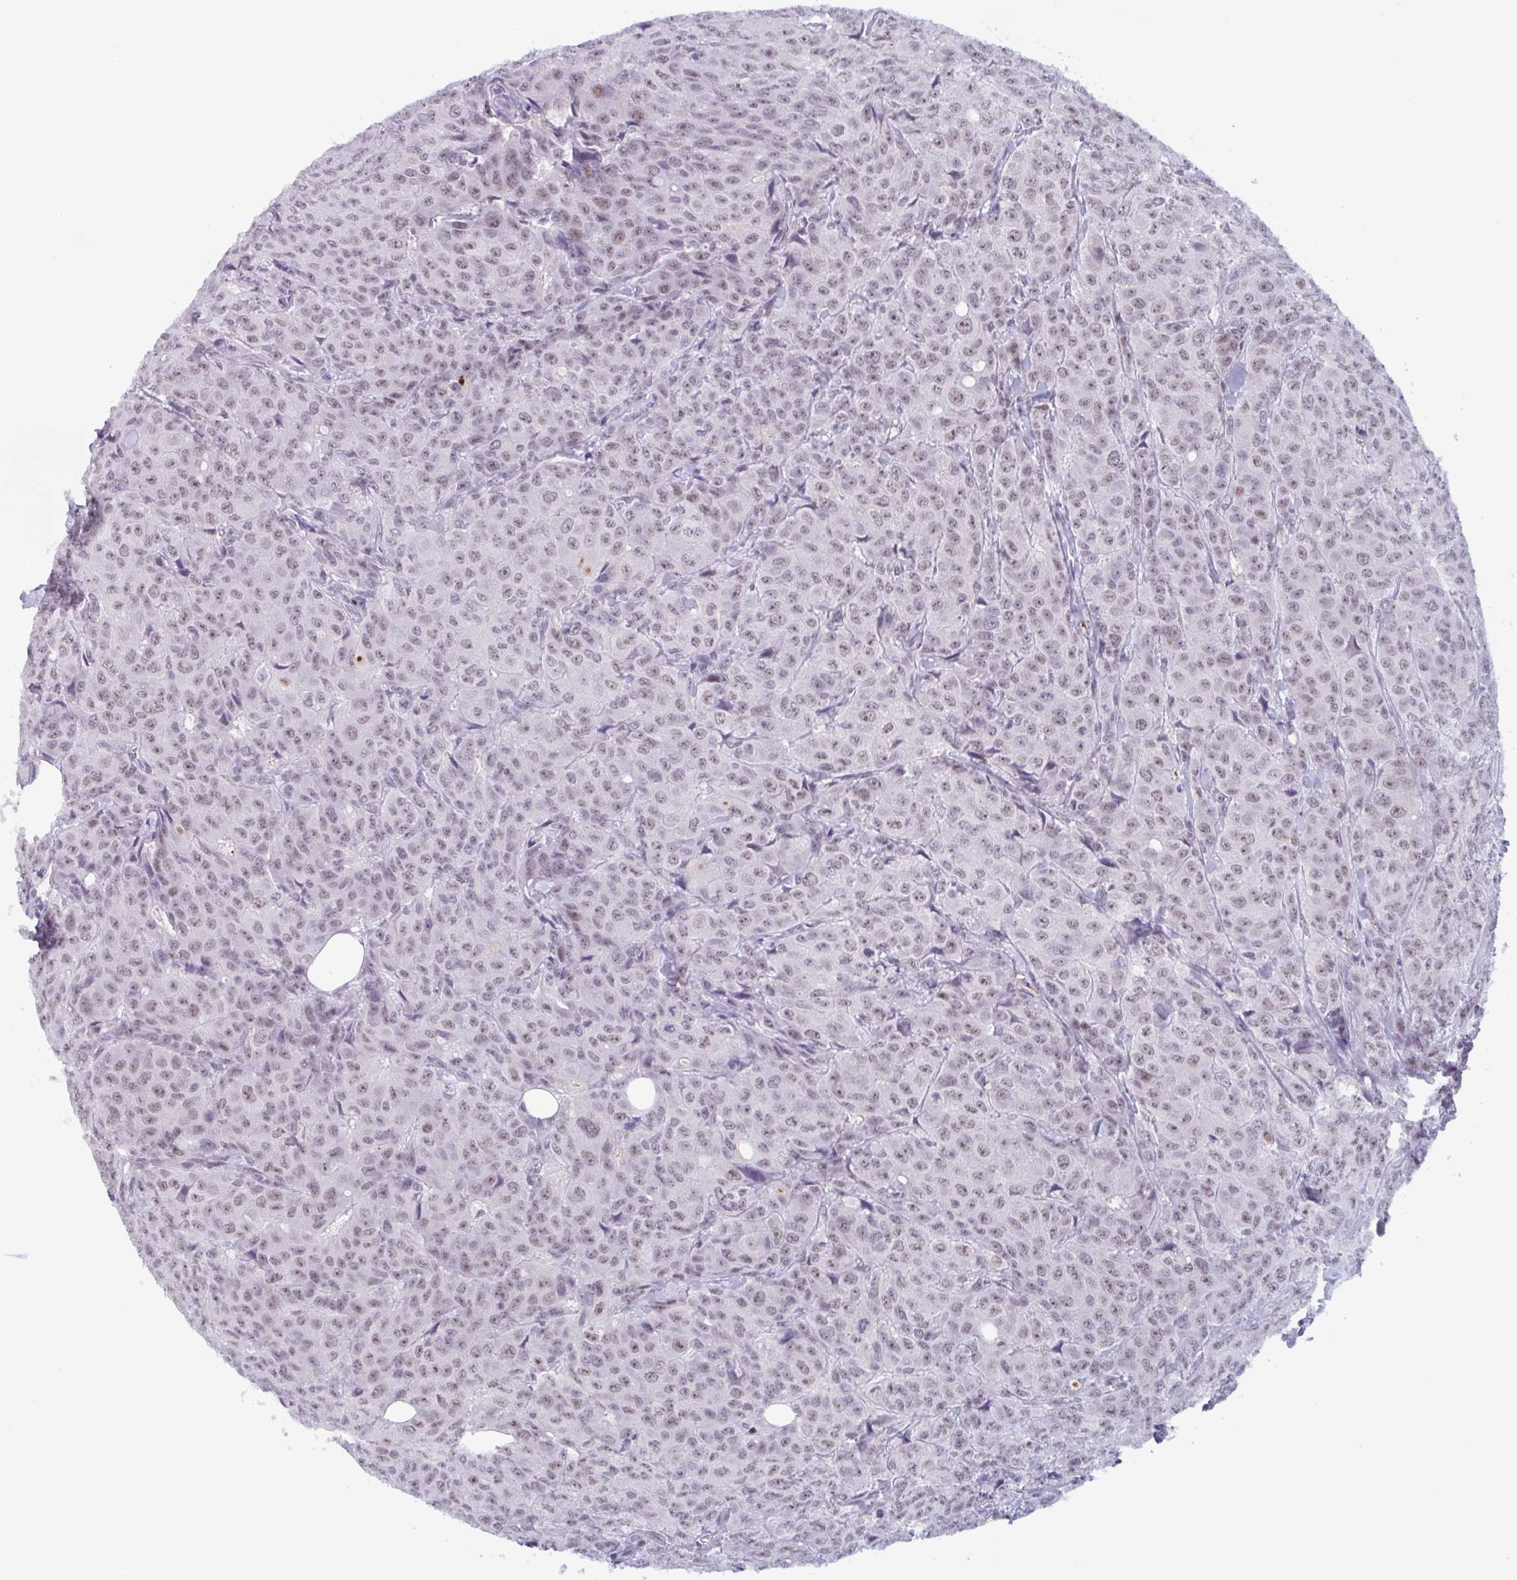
{"staining": {"intensity": "moderate", "quantity": "25%-75%", "location": "nuclear"}, "tissue": "breast cancer", "cell_type": "Tumor cells", "image_type": "cancer", "snomed": [{"axis": "morphology", "description": "Duct carcinoma"}, {"axis": "topography", "description": "Breast"}], "caption": "High-power microscopy captured an immunohistochemistry (IHC) image of breast infiltrating ductal carcinoma, revealing moderate nuclear expression in approximately 25%-75% of tumor cells. The protein is stained brown, and the nuclei are stained in blue (DAB (3,3'-diaminobenzidine) IHC with brightfield microscopy, high magnification).", "gene": "PLG", "patient": {"sex": "female", "age": 43}}